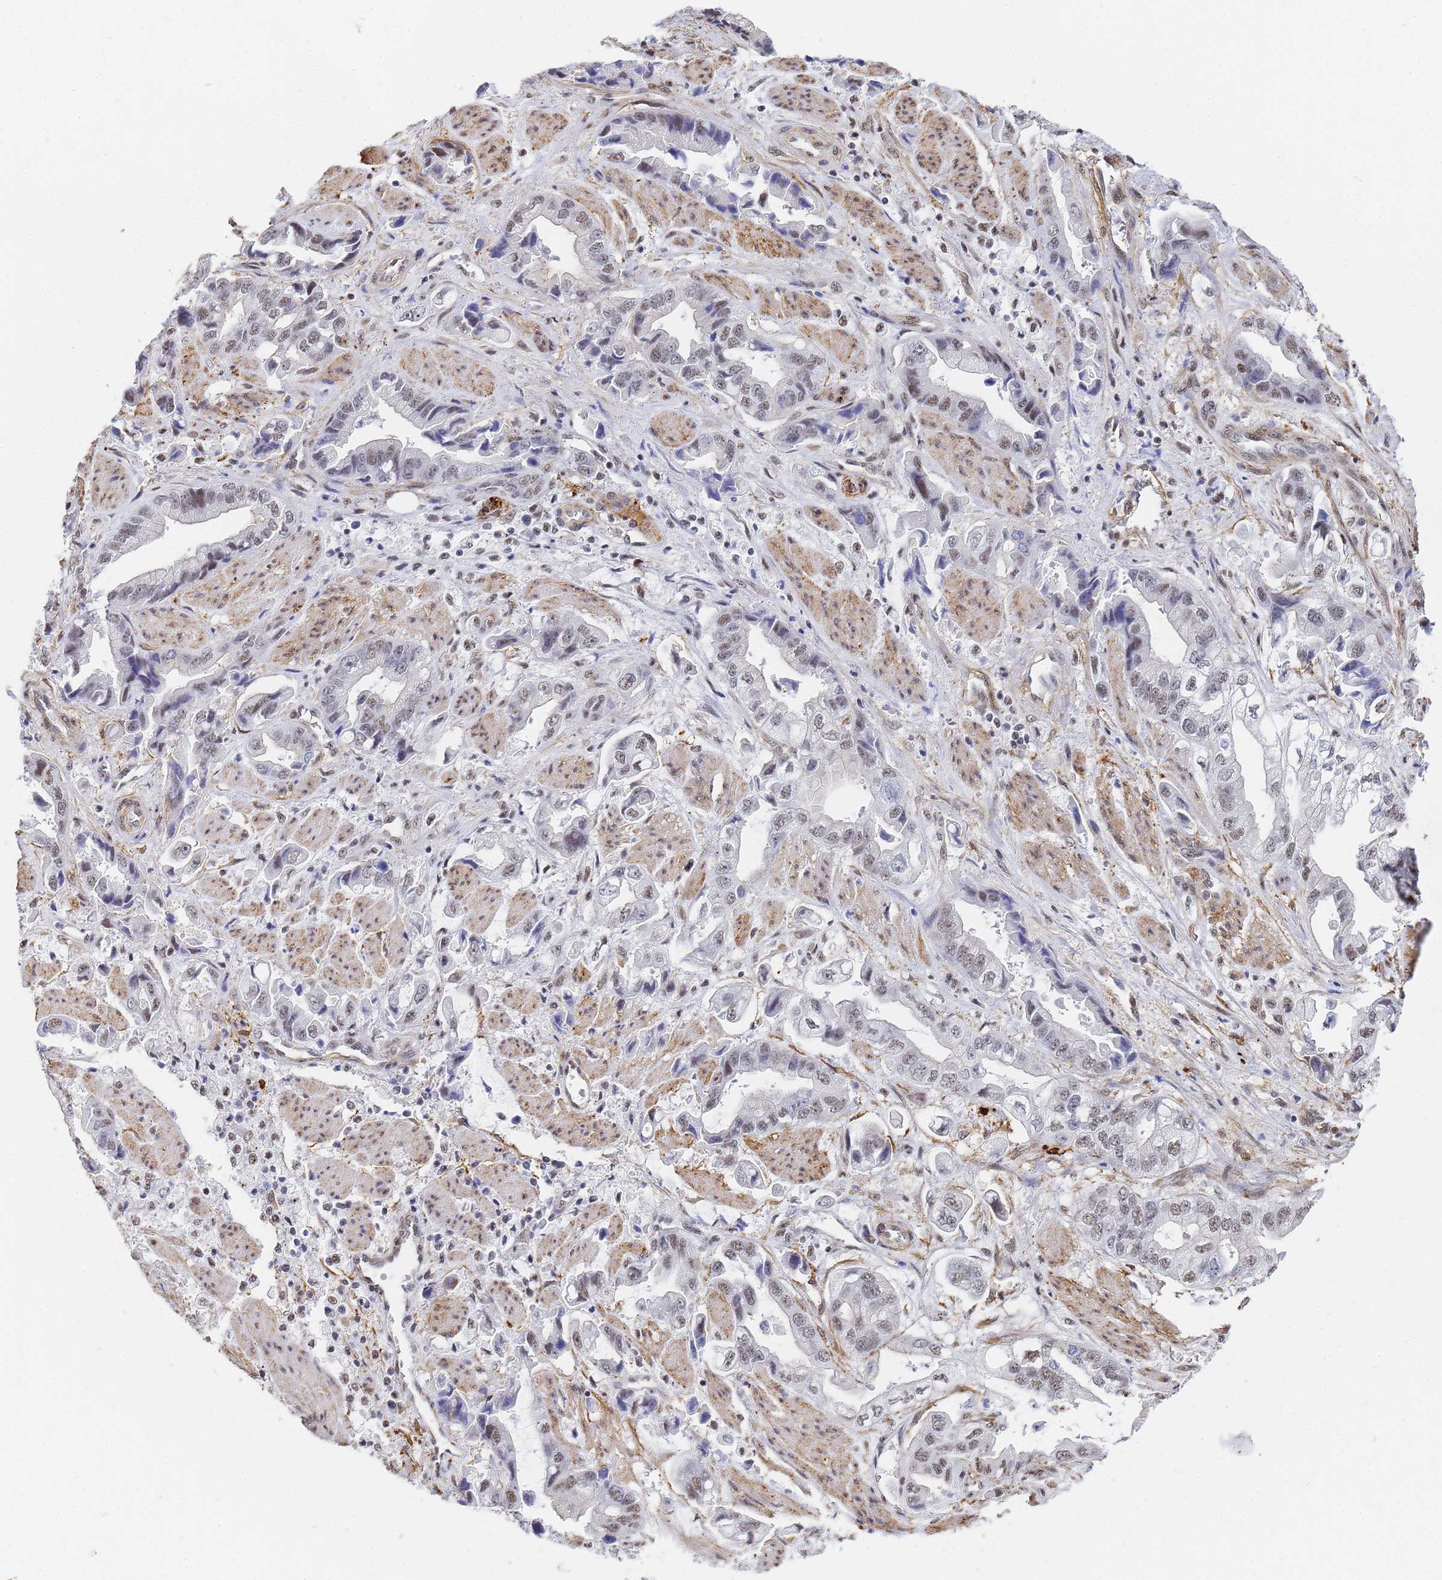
{"staining": {"intensity": "weak", "quantity": "25%-75%", "location": "nuclear"}, "tissue": "stomach cancer", "cell_type": "Tumor cells", "image_type": "cancer", "snomed": [{"axis": "morphology", "description": "Adenocarcinoma, NOS"}, {"axis": "topography", "description": "Stomach"}], "caption": "About 25%-75% of tumor cells in stomach cancer demonstrate weak nuclear protein positivity as visualized by brown immunohistochemical staining.", "gene": "PRRT4", "patient": {"sex": "male", "age": 62}}